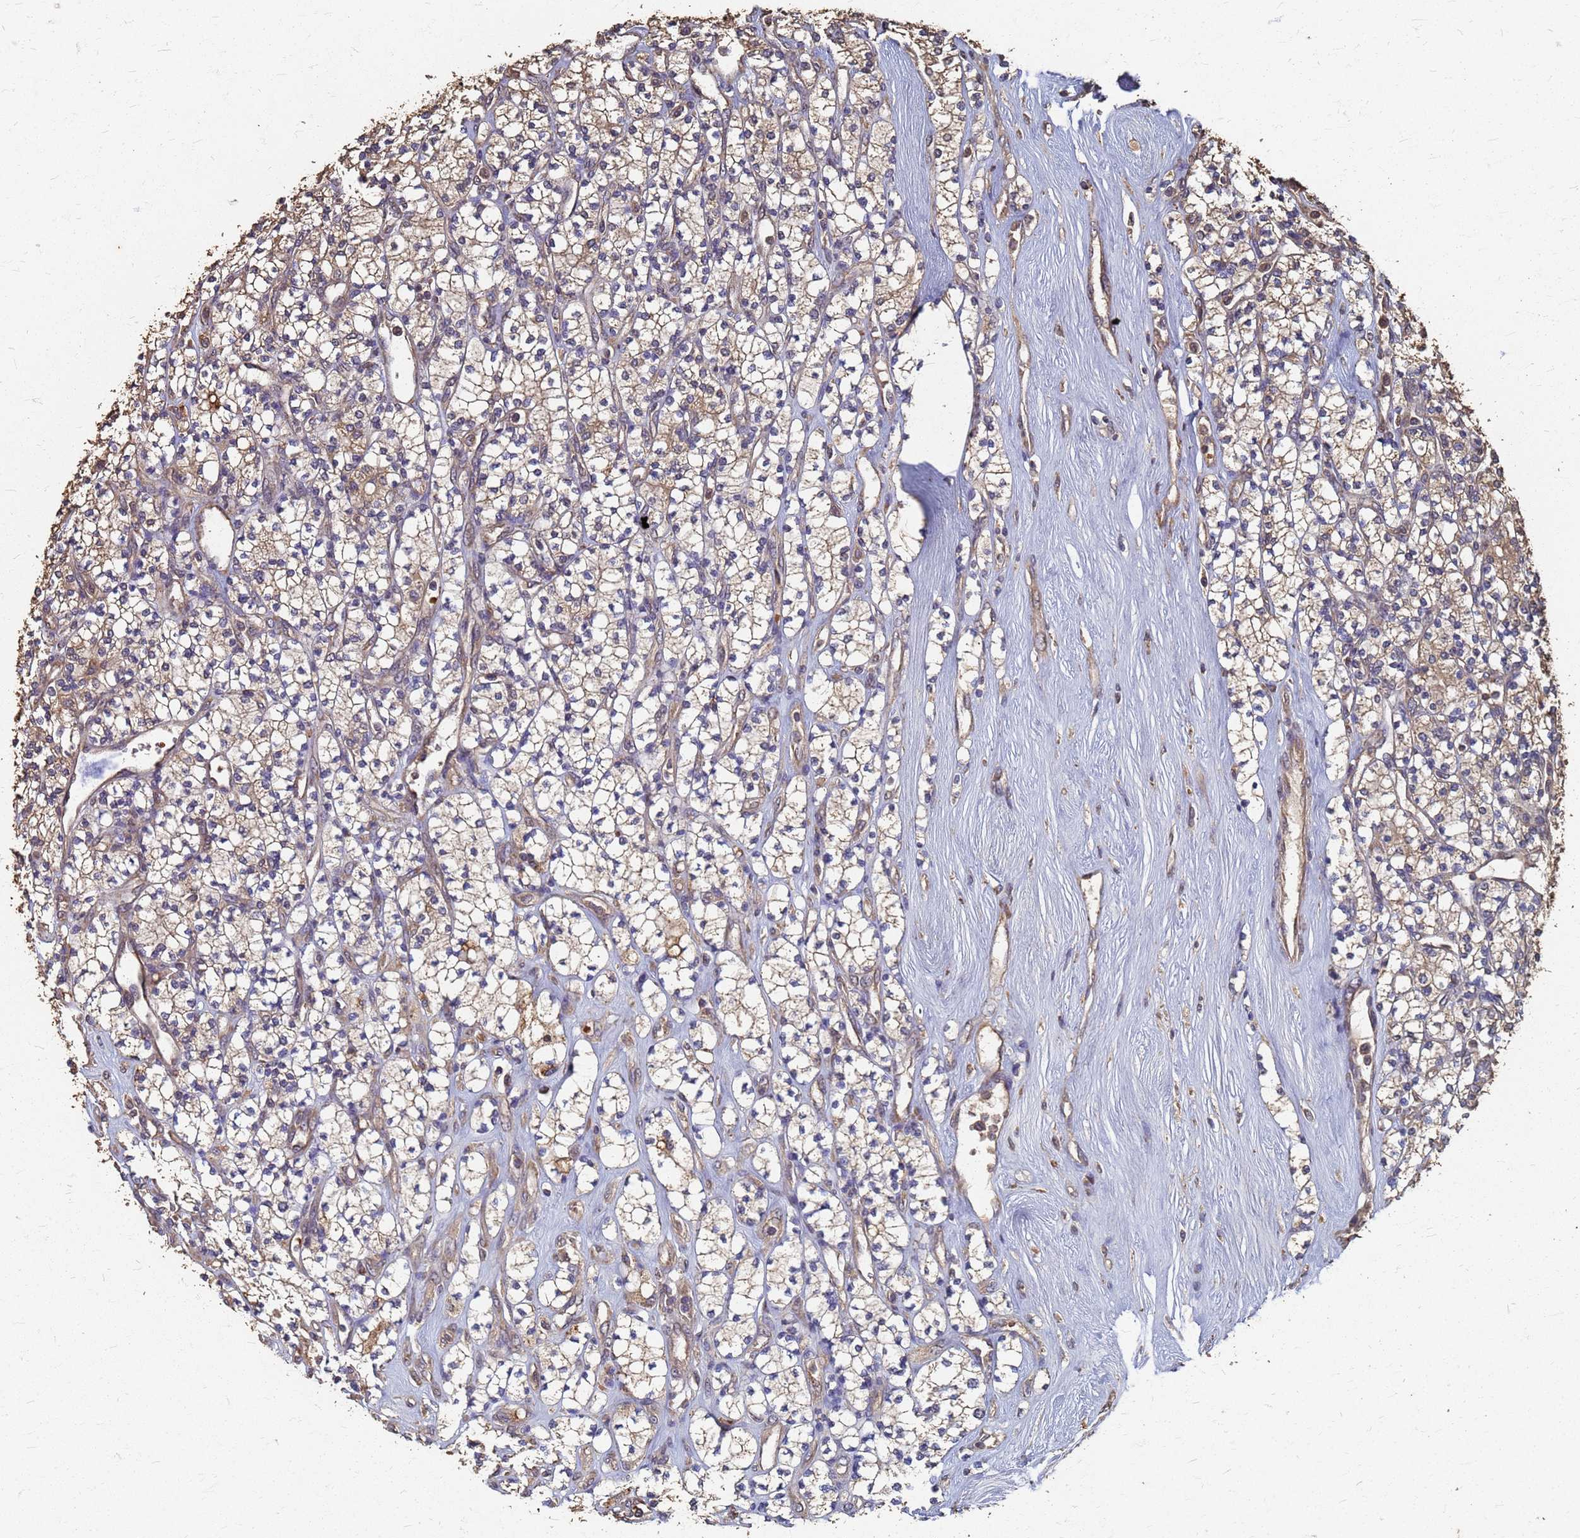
{"staining": {"intensity": "weak", "quantity": ">75%", "location": "cytoplasmic/membranous"}, "tissue": "renal cancer", "cell_type": "Tumor cells", "image_type": "cancer", "snomed": [{"axis": "morphology", "description": "Adenocarcinoma, NOS"}, {"axis": "topography", "description": "Kidney"}], "caption": "Renal adenocarcinoma stained for a protein (brown) shows weak cytoplasmic/membranous positive positivity in about >75% of tumor cells.", "gene": "DPH5", "patient": {"sex": "male", "age": 77}}